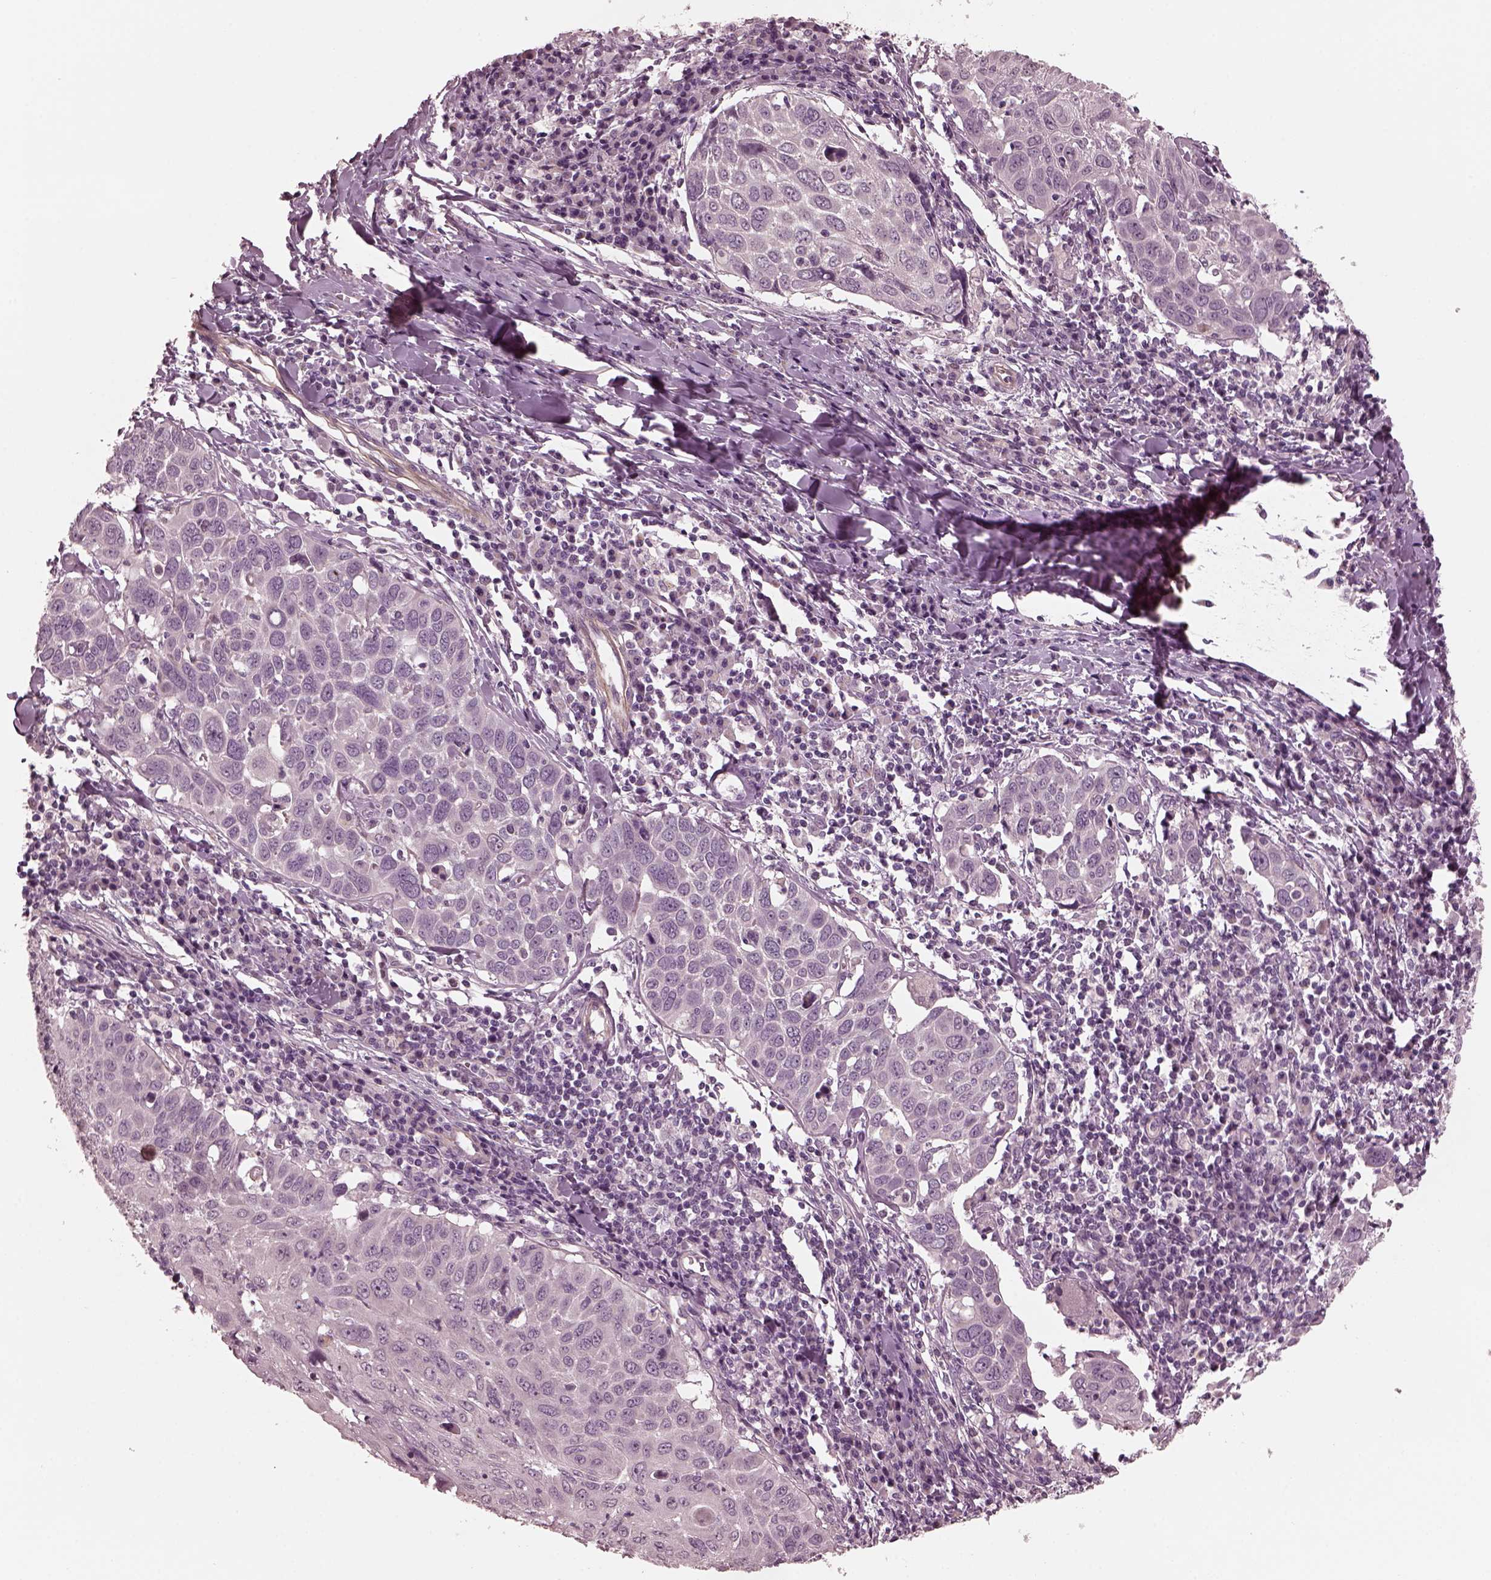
{"staining": {"intensity": "negative", "quantity": "none", "location": "none"}, "tissue": "lung cancer", "cell_type": "Tumor cells", "image_type": "cancer", "snomed": [{"axis": "morphology", "description": "Squamous cell carcinoma, NOS"}, {"axis": "topography", "description": "Lung"}], "caption": "Tumor cells show no significant staining in lung cancer (squamous cell carcinoma).", "gene": "KIF6", "patient": {"sex": "male", "age": 57}}